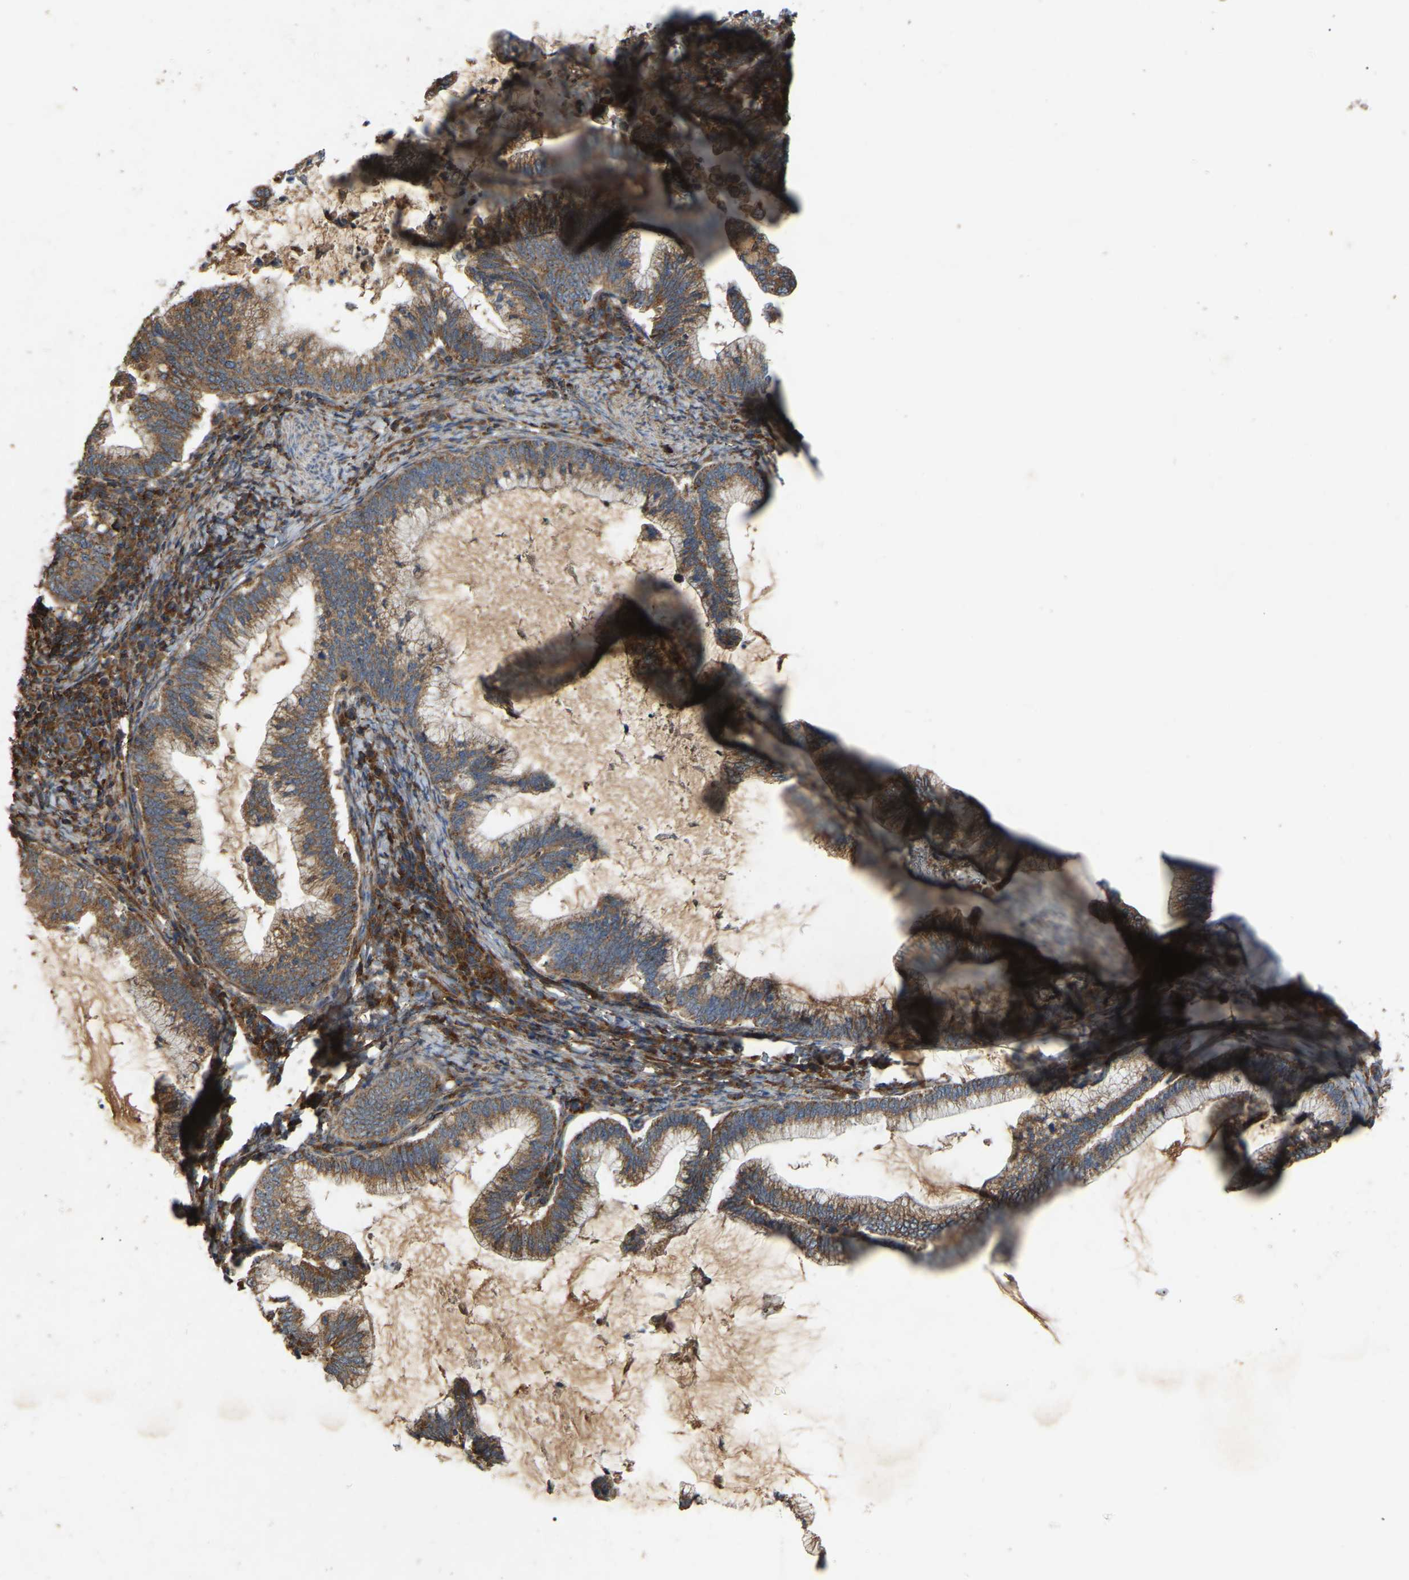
{"staining": {"intensity": "moderate", "quantity": ">75%", "location": "cytoplasmic/membranous"}, "tissue": "cervical cancer", "cell_type": "Tumor cells", "image_type": "cancer", "snomed": [{"axis": "morphology", "description": "Adenocarcinoma, NOS"}, {"axis": "topography", "description": "Cervix"}], "caption": "Immunohistochemistry (IHC) micrograph of neoplastic tissue: cervical adenocarcinoma stained using immunohistochemistry reveals medium levels of moderate protein expression localized specifically in the cytoplasmic/membranous of tumor cells, appearing as a cytoplasmic/membranous brown color.", "gene": "SAMD9L", "patient": {"sex": "female", "age": 36}}